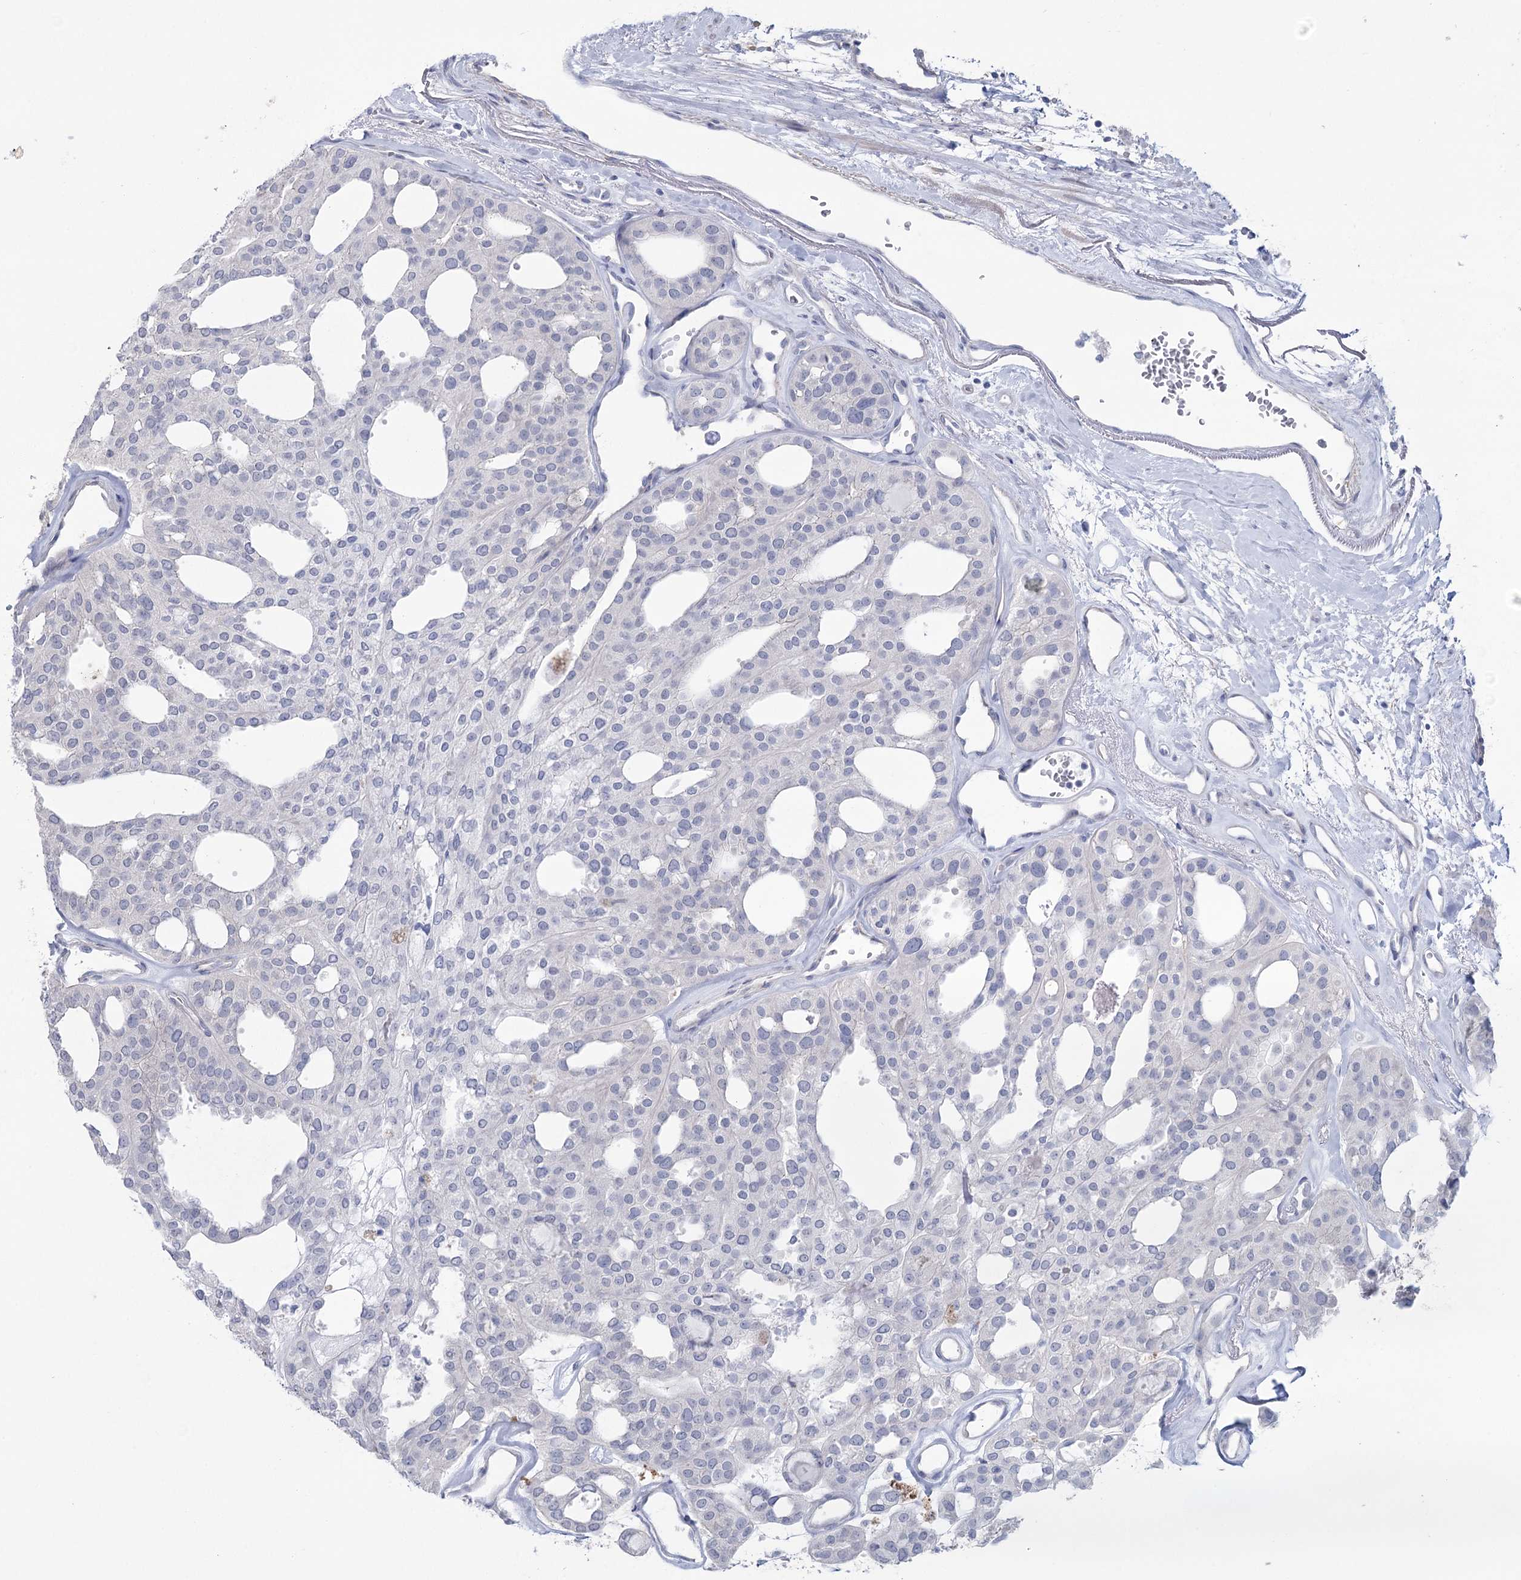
{"staining": {"intensity": "negative", "quantity": "none", "location": "none"}, "tissue": "thyroid cancer", "cell_type": "Tumor cells", "image_type": "cancer", "snomed": [{"axis": "morphology", "description": "Follicular adenoma carcinoma, NOS"}, {"axis": "topography", "description": "Thyroid gland"}], "caption": "DAB immunohistochemical staining of thyroid cancer (follicular adenoma carcinoma) shows no significant expression in tumor cells.", "gene": "CCDC88A", "patient": {"sex": "male", "age": 75}}